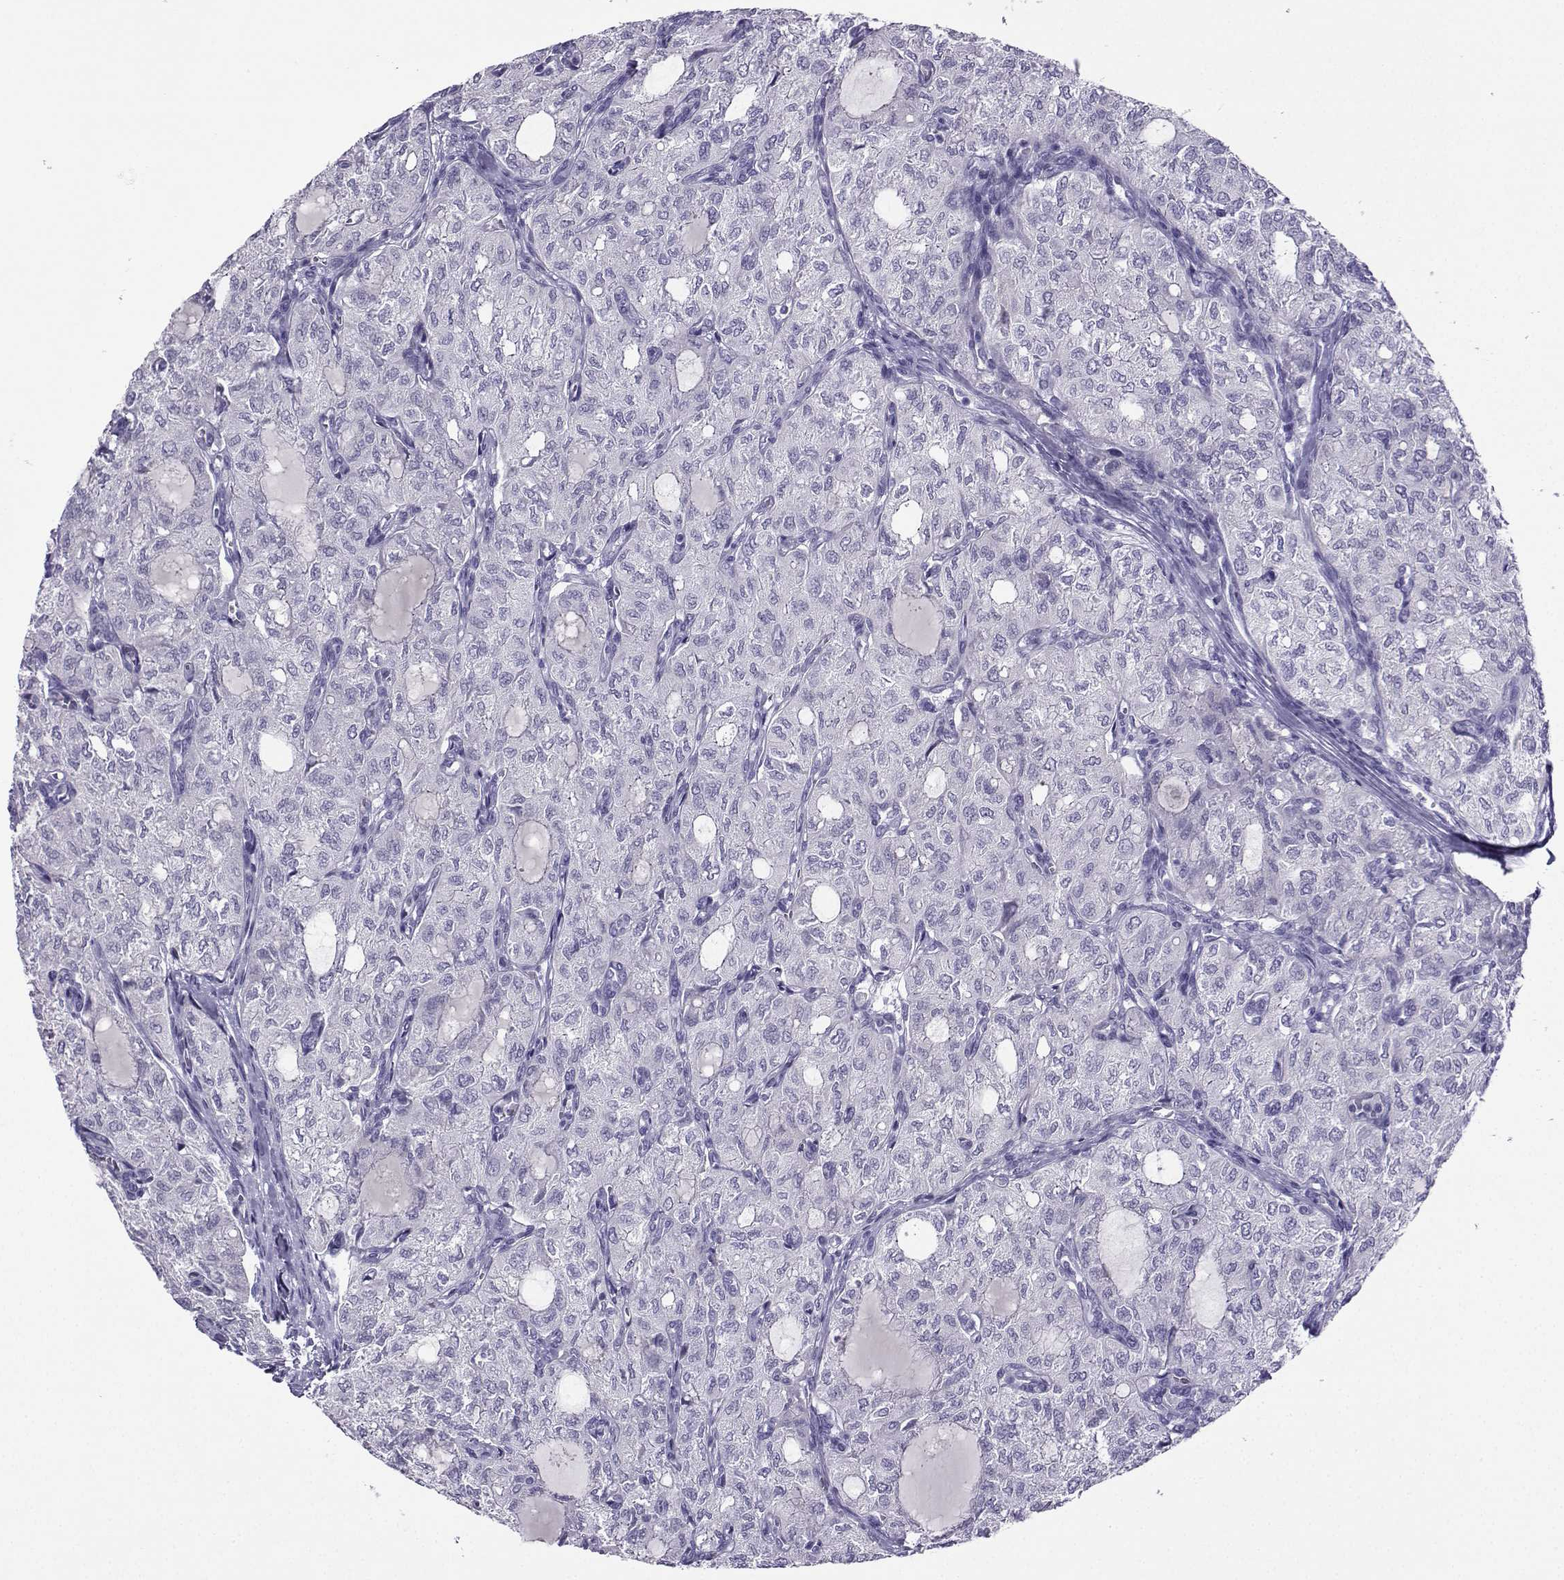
{"staining": {"intensity": "negative", "quantity": "none", "location": "none"}, "tissue": "thyroid cancer", "cell_type": "Tumor cells", "image_type": "cancer", "snomed": [{"axis": "morphology", "description": "Follicular adenoma carcinoma, NOS"}, {"axis": "topography", "description": "Thyroid gland"}], "caption": "Tumor cells are negative for brown protein staining in follicular adenoma carcinoma (thyroid). (Brightfield microscopy of DAB immunohistochemistry at high magnification).", "gene": "FBXO24", "patient": {"sex": "male", "age": 75}}